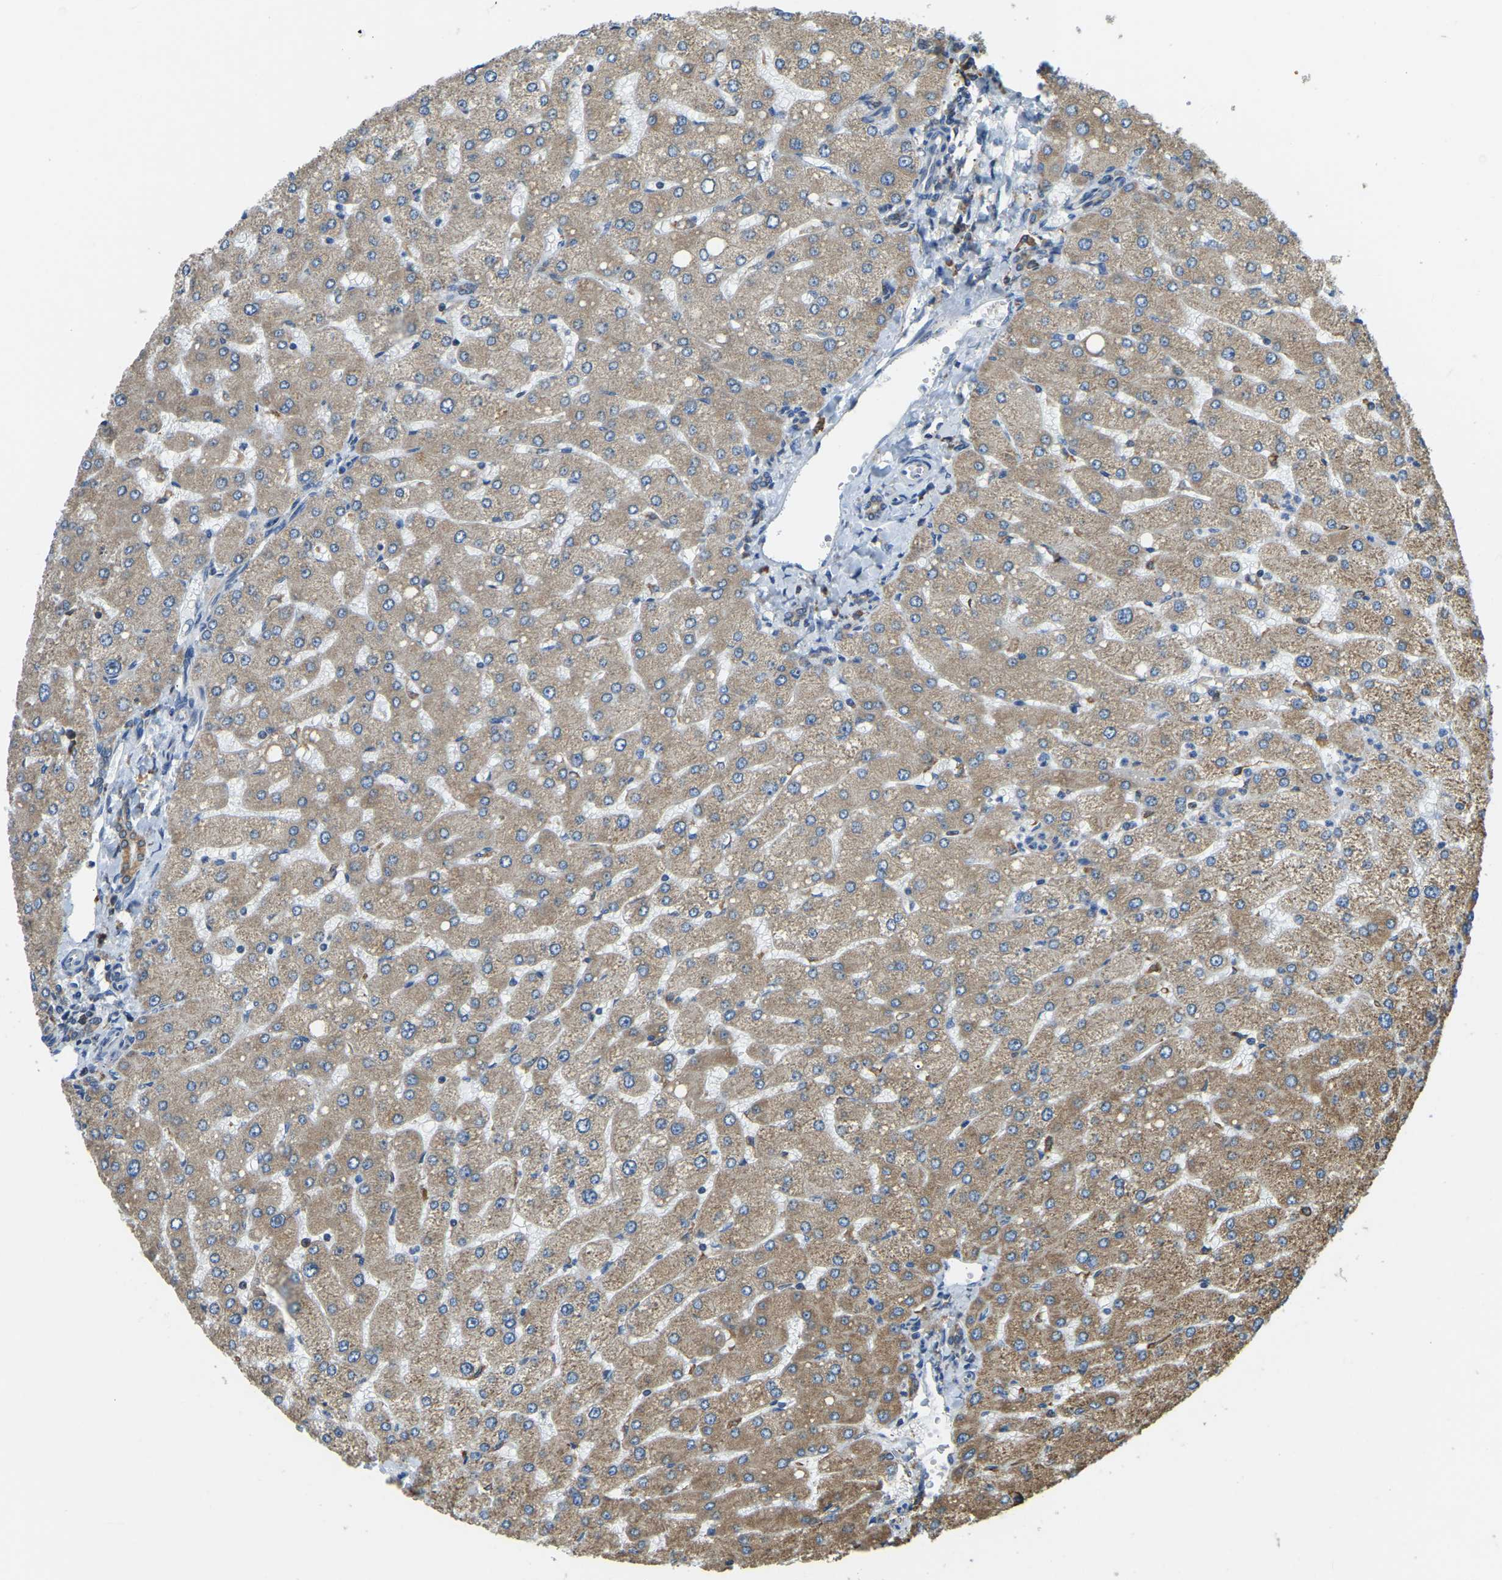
{"staining": {"intensity": "moderate", "quantity": ">75%", "location": "cytoplasmic/membranous"}, "tissue": "liver", "cell_type": "Cholangiocytes", "image_type": "normal", "snomed": [{"axis": "morphology", "description": "Normal tissue, NOS"}, {"axis": "topography", "description": "Liver"}], "caption": "Brown immunohistochemical staining in benign liver reveals moderate cytoplasmic/membranous positivity in about >75% of cholangiocytes. The staining is performed using DAB brown chromogen to label protein expression. The nuclei are counter-stained blue using hematoxylin.", "gene": "RNF115", "patient": {"sex": "male", "age": 55}}